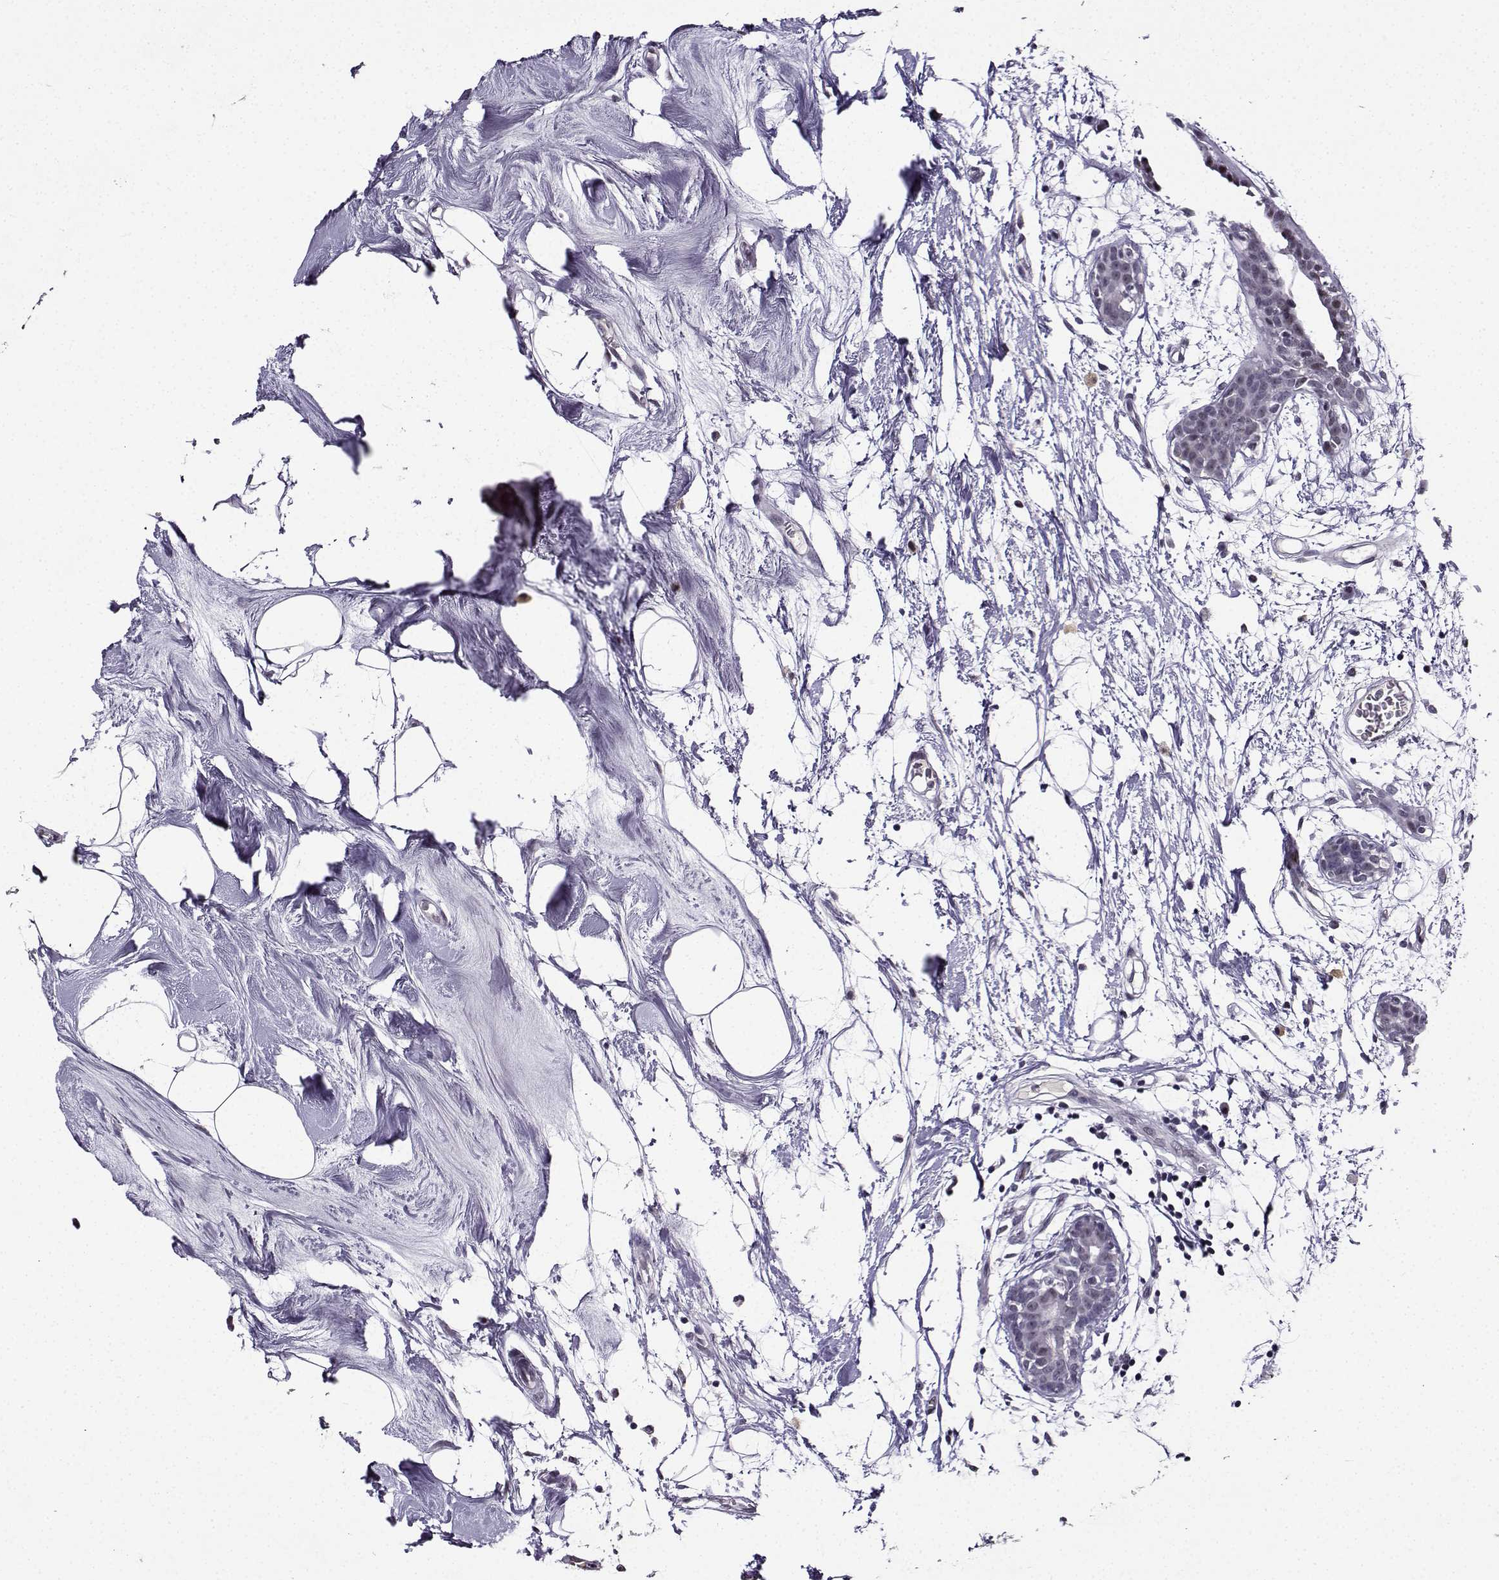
{"staining": {"intensity": "negative", "quantity": "none", "location": "none"}, "tissue": "breast cancer", "cell_type": "Tumor cells", "image_type": "cancer", "snomed": [{"axis": "morphology", "description": "Normal tissue, NOS"}, {"axis": "morphology", "description": "Duct carcinoma"}, {"axis": "topography", "description": "Breast"}], "caption": "A micrograph of human breast cancer (infiltrating ductal carcinoma) is negative for staining in tumor cells.", "gene": "LRFN2", "patient": {"sex": "female", "age": 40}}